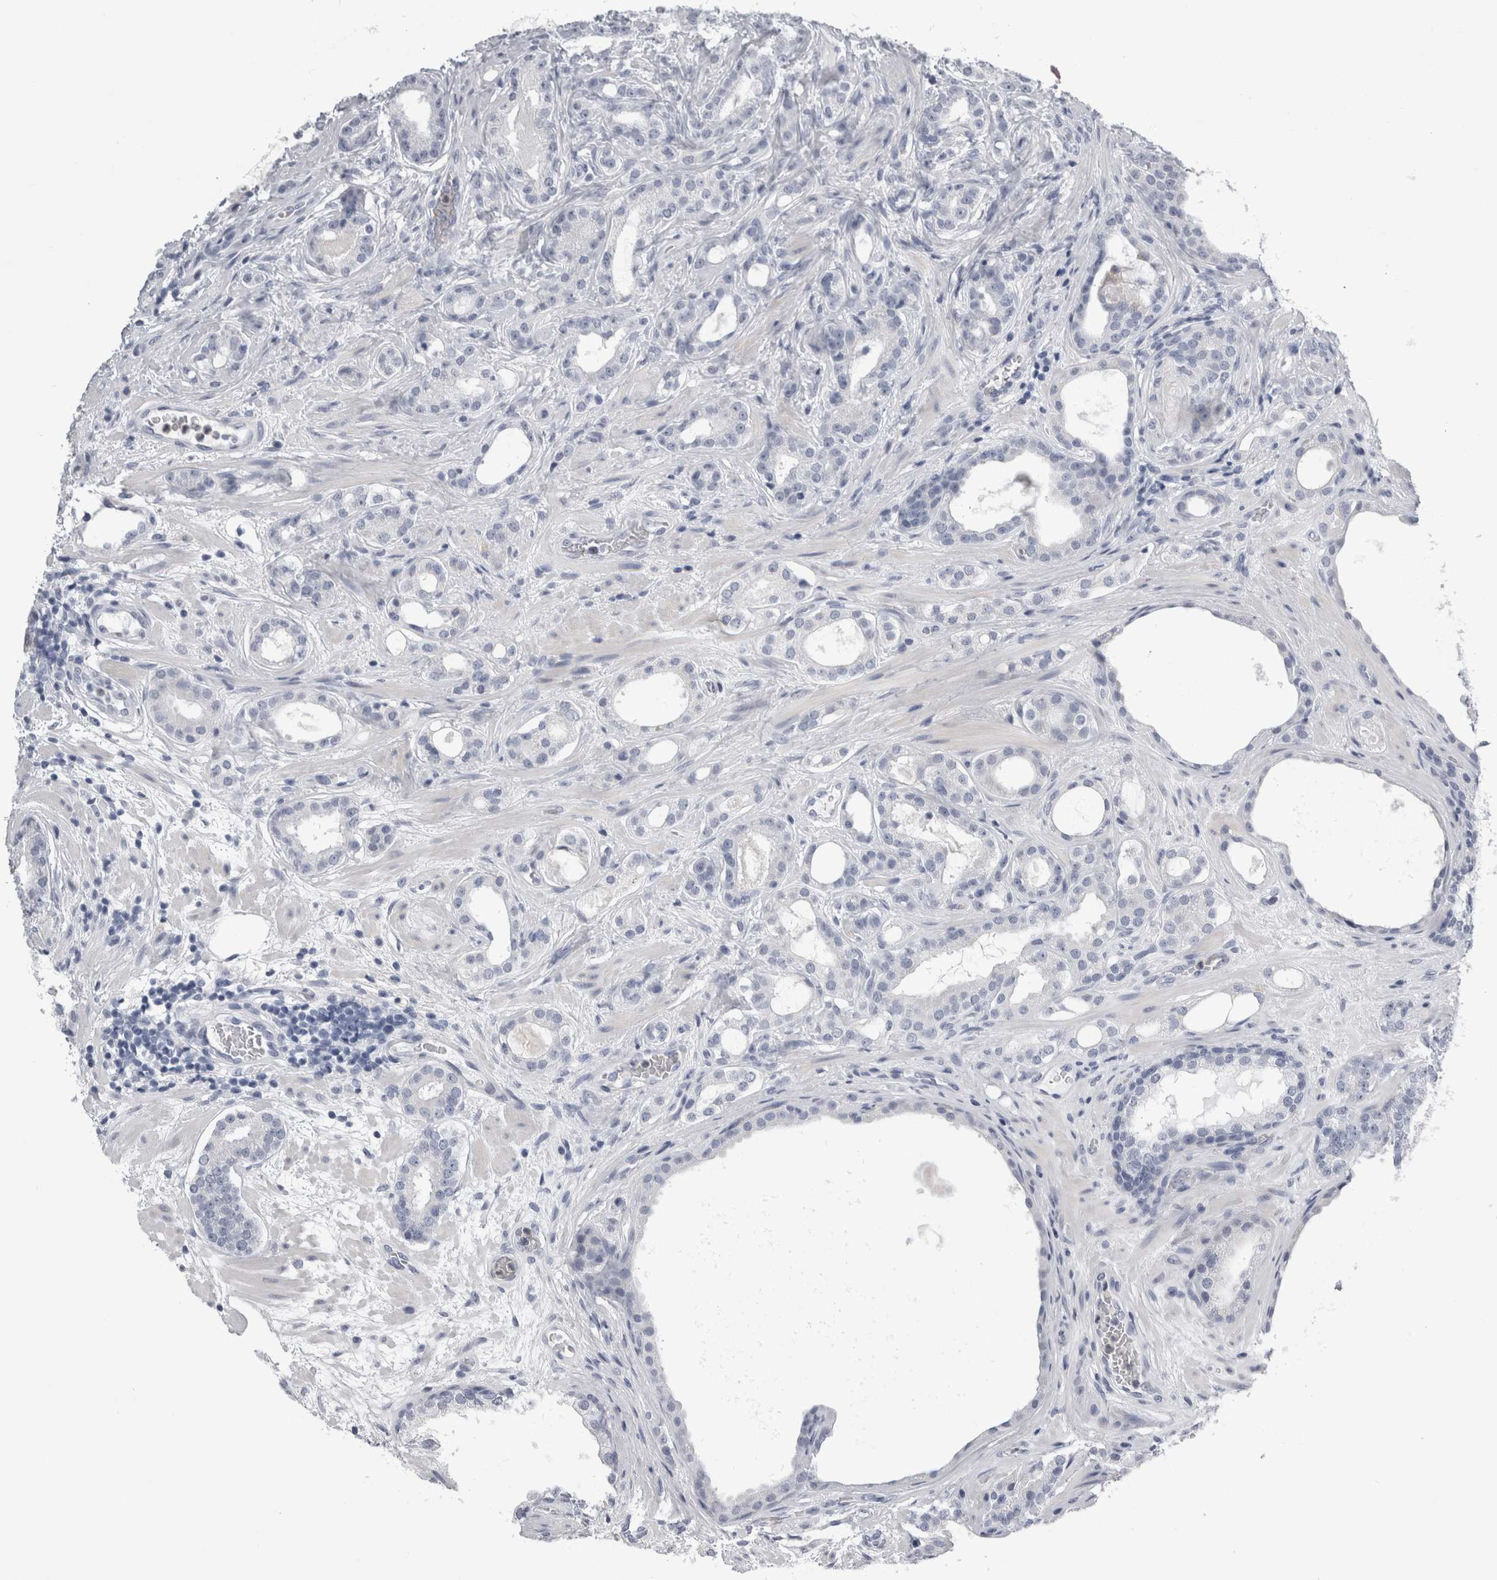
{"staining": {"intensity": "negative", "quantity": "none", "location": "none"}, "tissue": "prostate cancer", "cell_type": "Tumor cells", "image_type": "cancer", "snomed": [{"axis": "morphology", "description": "Adenocarcinoma, High grade"}, {"axis": "topography", "description": "Prostate"}], "caption": "Immunohistochemistry image of neoplastic tissue: human prostate cancer (adenocarcinoma (high-grade)) stained with DAB (3,3'-diaminobenzidine) demonstrates no significant protein expression in tumor cells. Brightfield microscopy of IHC stained with DAB (3,3'-diaminobenzidine) (brown) and hematoxylin (blue), captured at high magnification.", "gene": "ALDH8A1", "patient": {"sex": "male", "age": 60}}